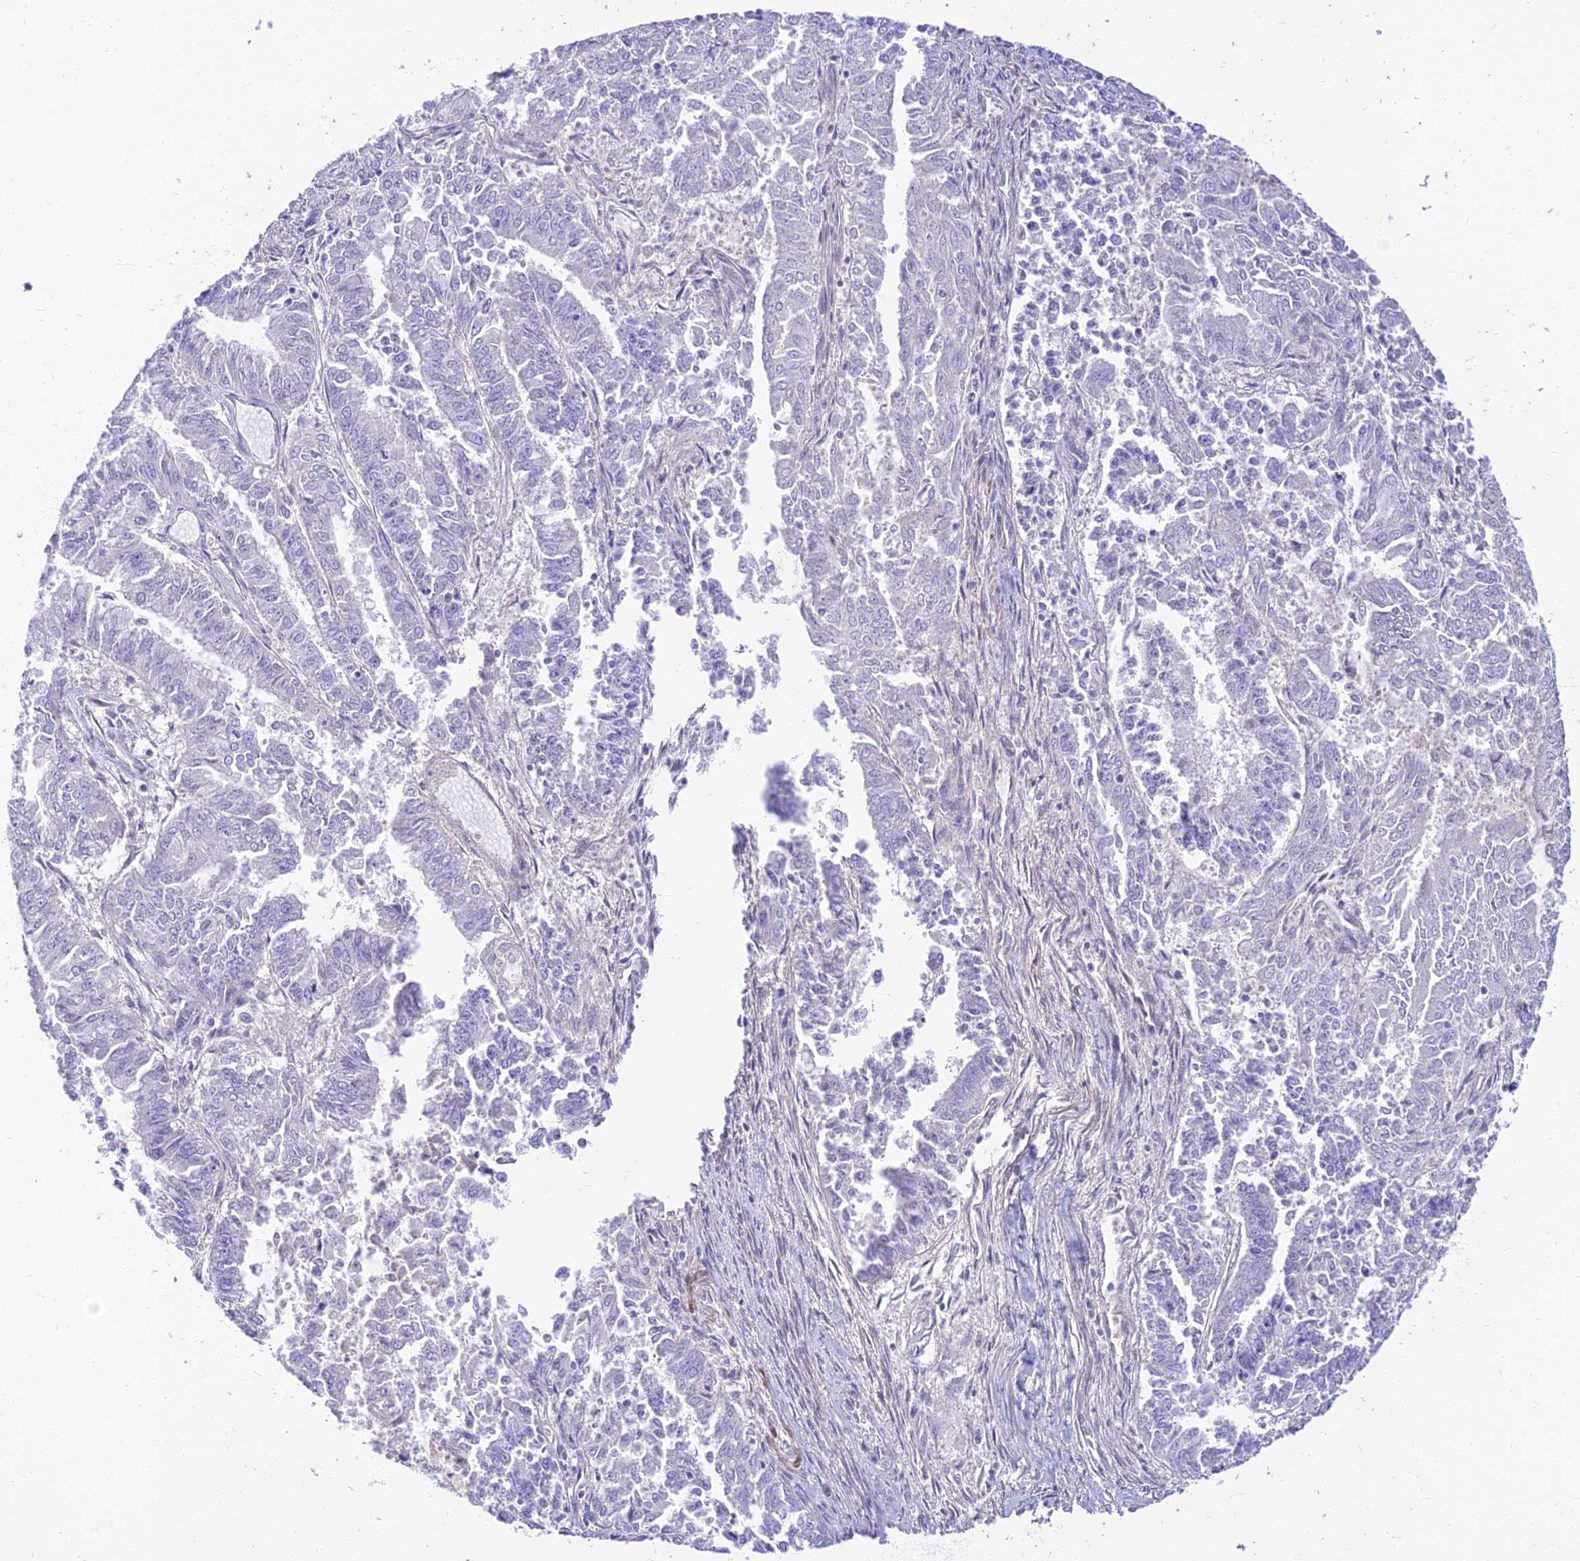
{"staining": {"intensity": "negative", "quantity": "none", "location": "none"}, "tissue": "endometrial cancer", "cell_type": "Tumor cells", "image_type": "cancer", "snomed": [{"axis": "morphology", "description": "Adenocarcinoma, NOS"}, {"axis": "topography", "description": "Endometrium"}], "caption": "High magnification brightfield microscopy of adenocarcinoma (endometrial) stained with DAB (3,3'-diaminobenzidine) (brown) and counterstained with hematoxylin (blue): tumor cells show no significant expression. (Stains: DAB immunohistochemistry with hematoxylin counter stain, Microscopy: brightfield microscopy at high magnification).", "gene": "CLIP4", "patient": {"sex": "female", "age": 73}}